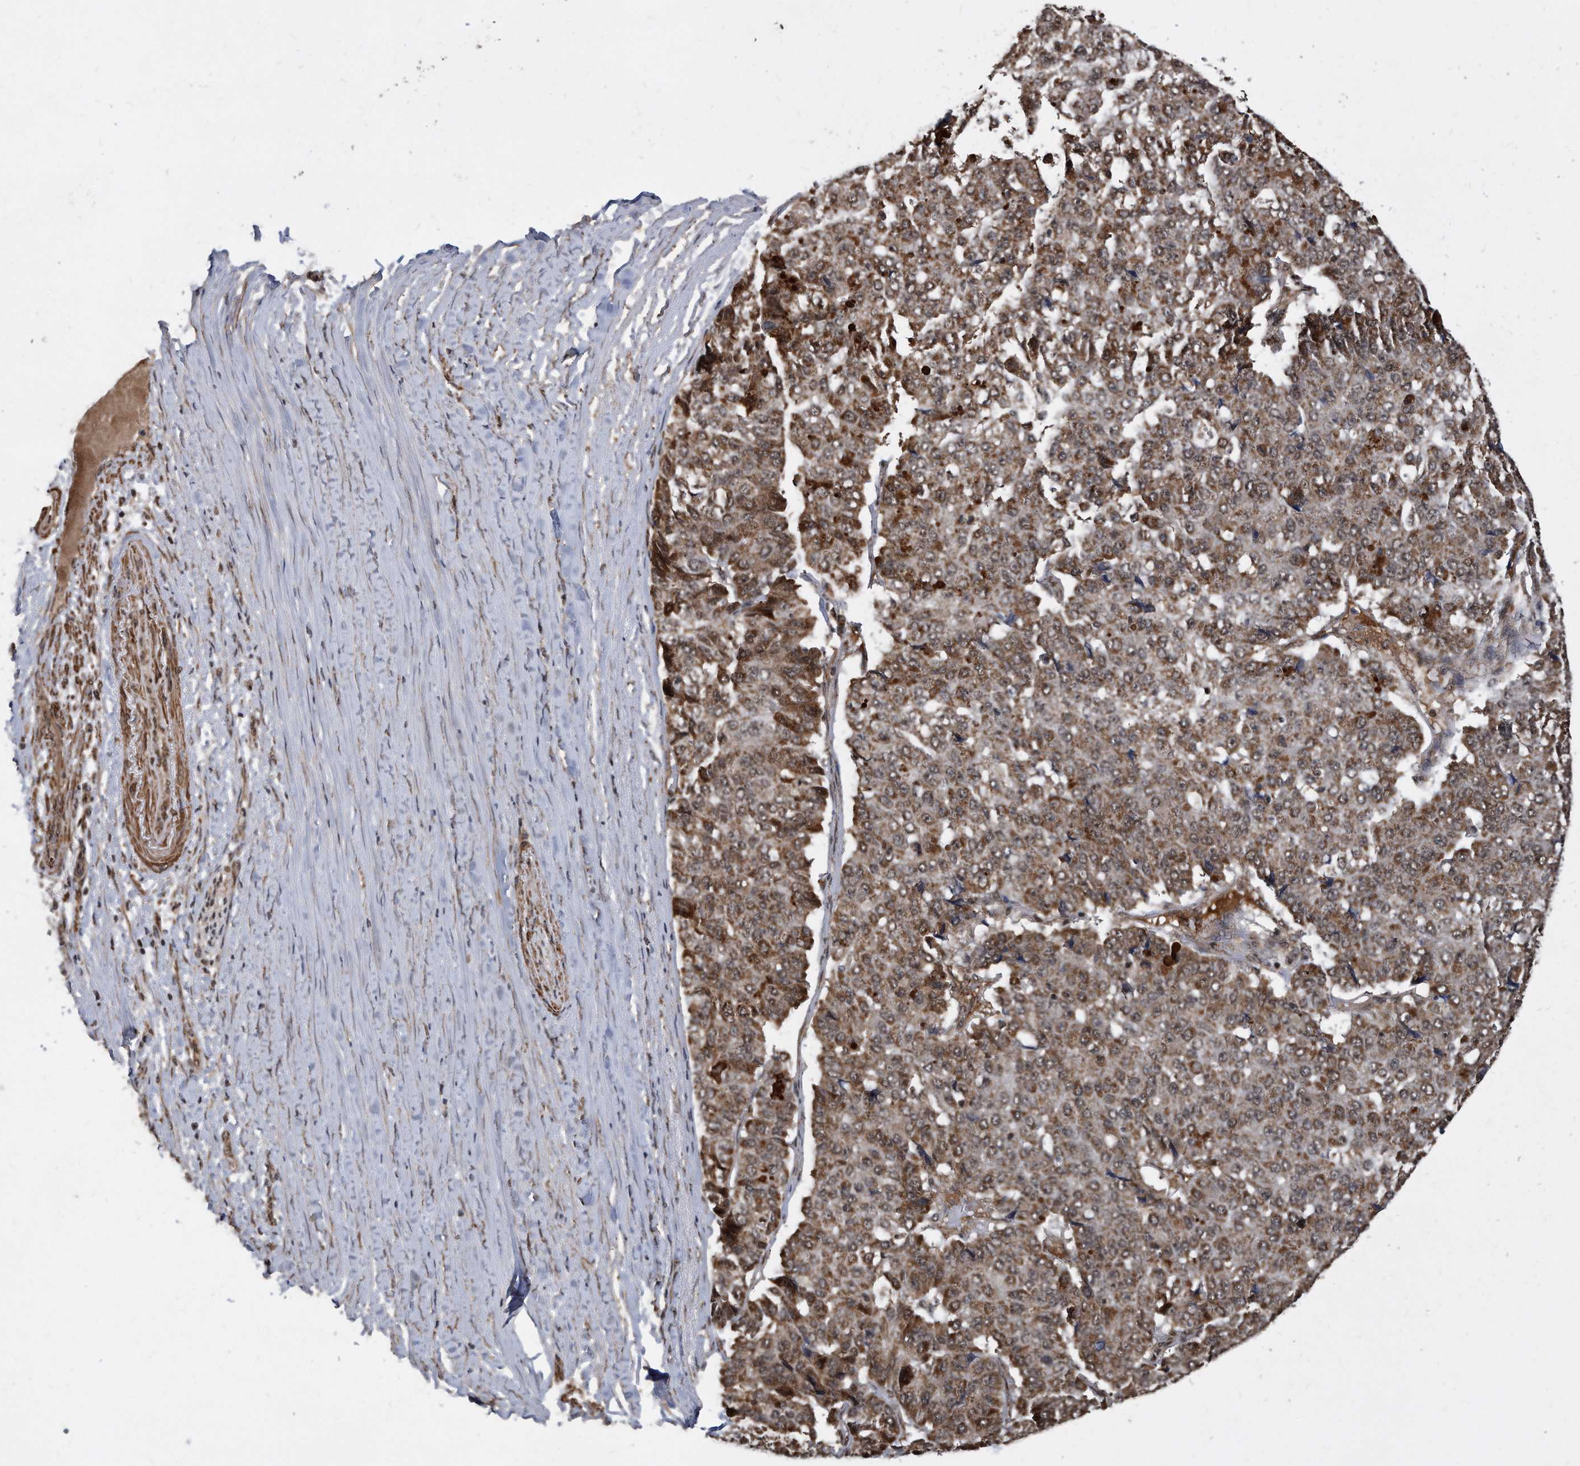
{"staining": {"intensity": "moderate", "quantity": ">75%", "location": "cytoplasmic/membranous"}, "tissue": "pancreatic cancer", "cell_type": "Tumor cells", "image_type": "cancer", "snomed": [{"axis": "morphology", "description": "Adenocarcinoma, NOS"}, {"axis": "topography", "description": "Pancreas"}], "caption": "Protein staining of pancreatic cancer (adenocarcinoma) tissue demonstrates moderate cytoplasmic/membranous positivity in about >75% of tumor cells. The protein is shown in brown color, while the nuclei are stained blue.", "gene": "DUSP22", "patient": {"sex": "male", "age": 50}}